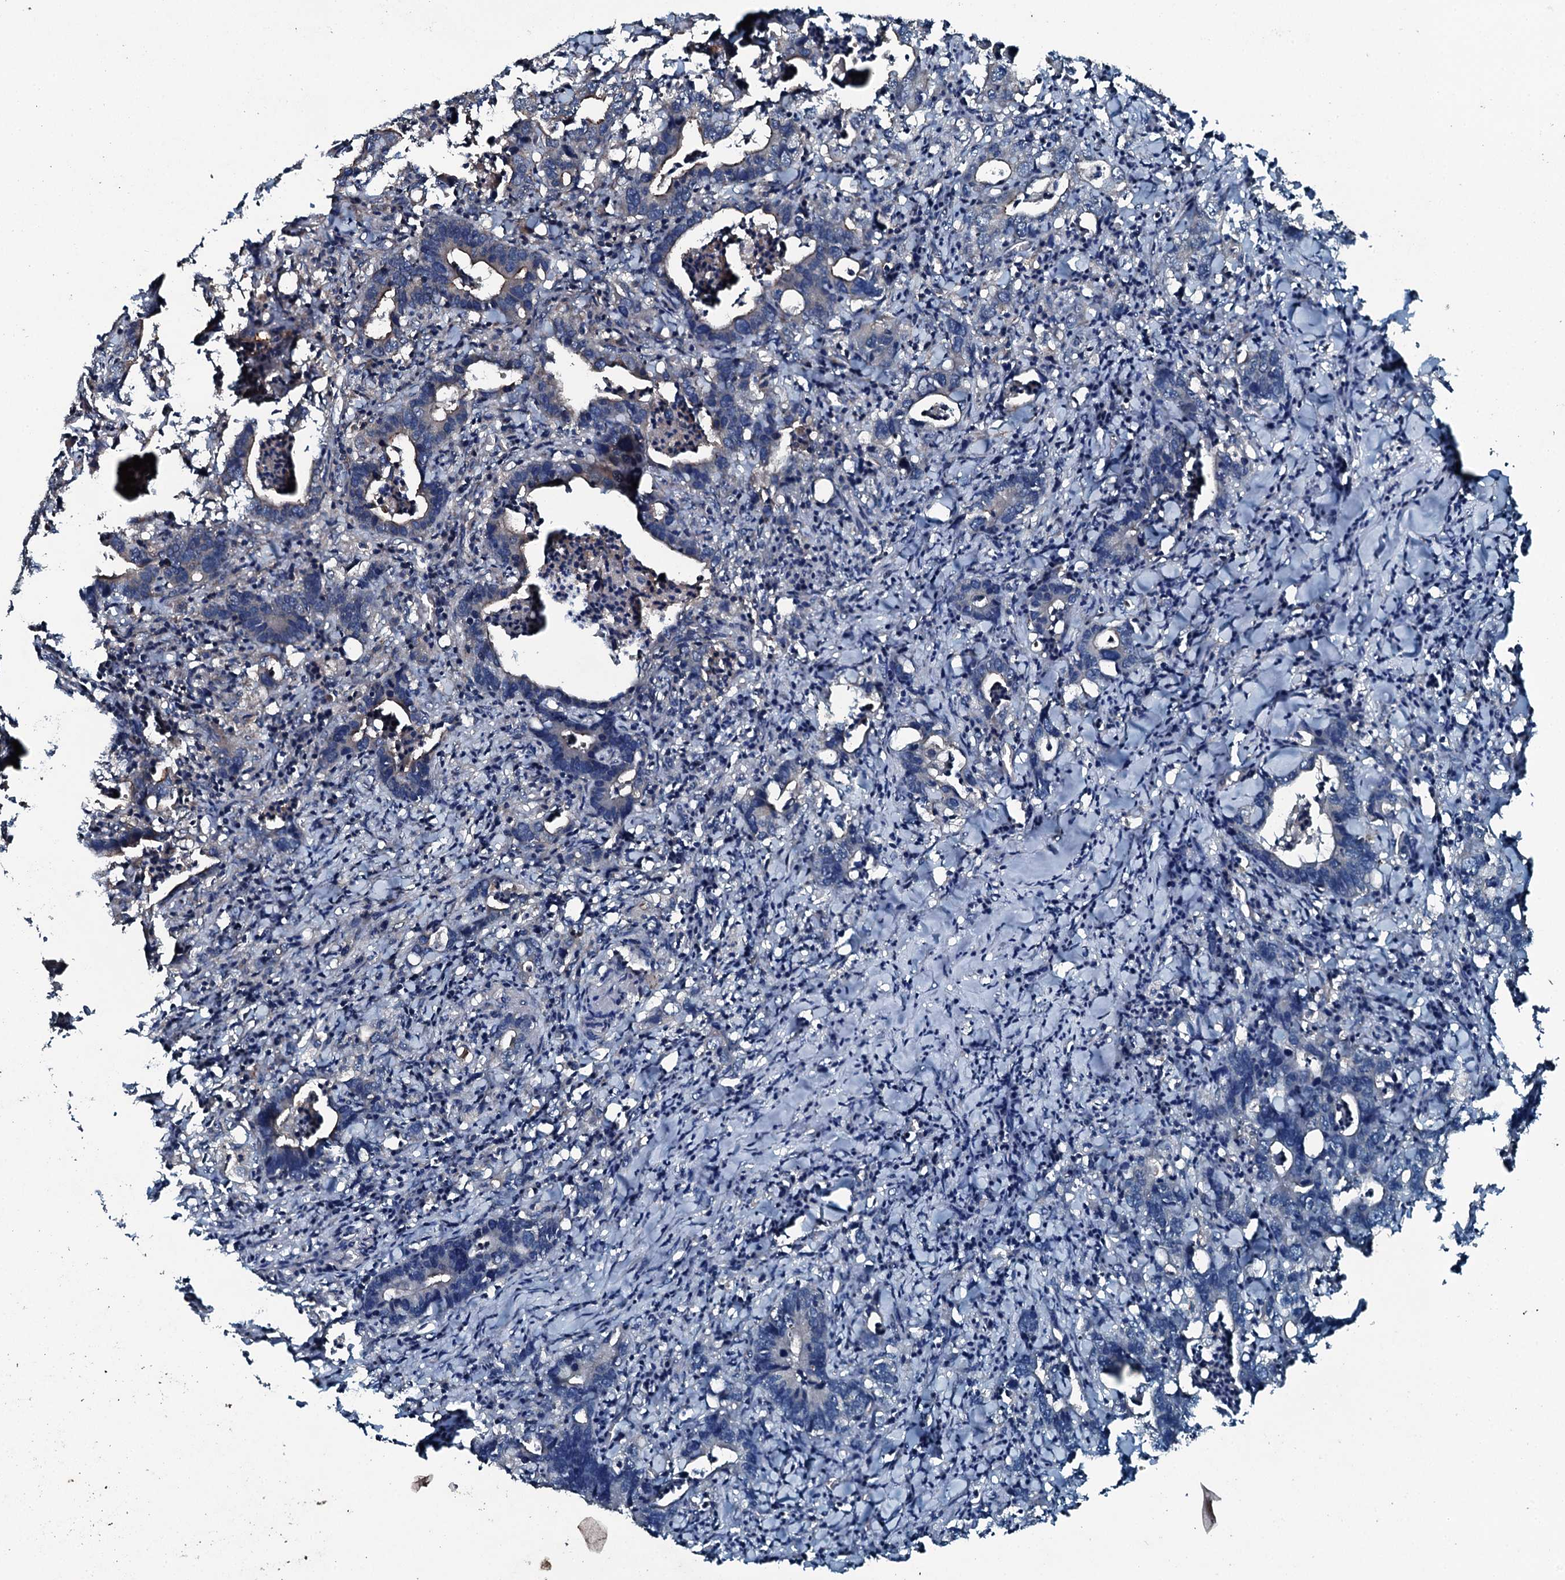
{"staining": {"intensity": "negative", "quantity": "none", "location": "none"}, "tissue": "colorectal cancer", "cell_type": "Tumor cells", "image_type": "cancer", "snomed": [{"axis": "morphology", "description": "Adenocarcinoma, NOS"}, {"axis": "topography", "description": "Colon"}], "caption": "IHC histopathology image of neoplastic tissue: colorectal adenocarcinoma stained with DAB reveals no significant protein staining in tumor cells.", "gene": "TRIM7", "patient": {"sex": "female", "age": 75}}